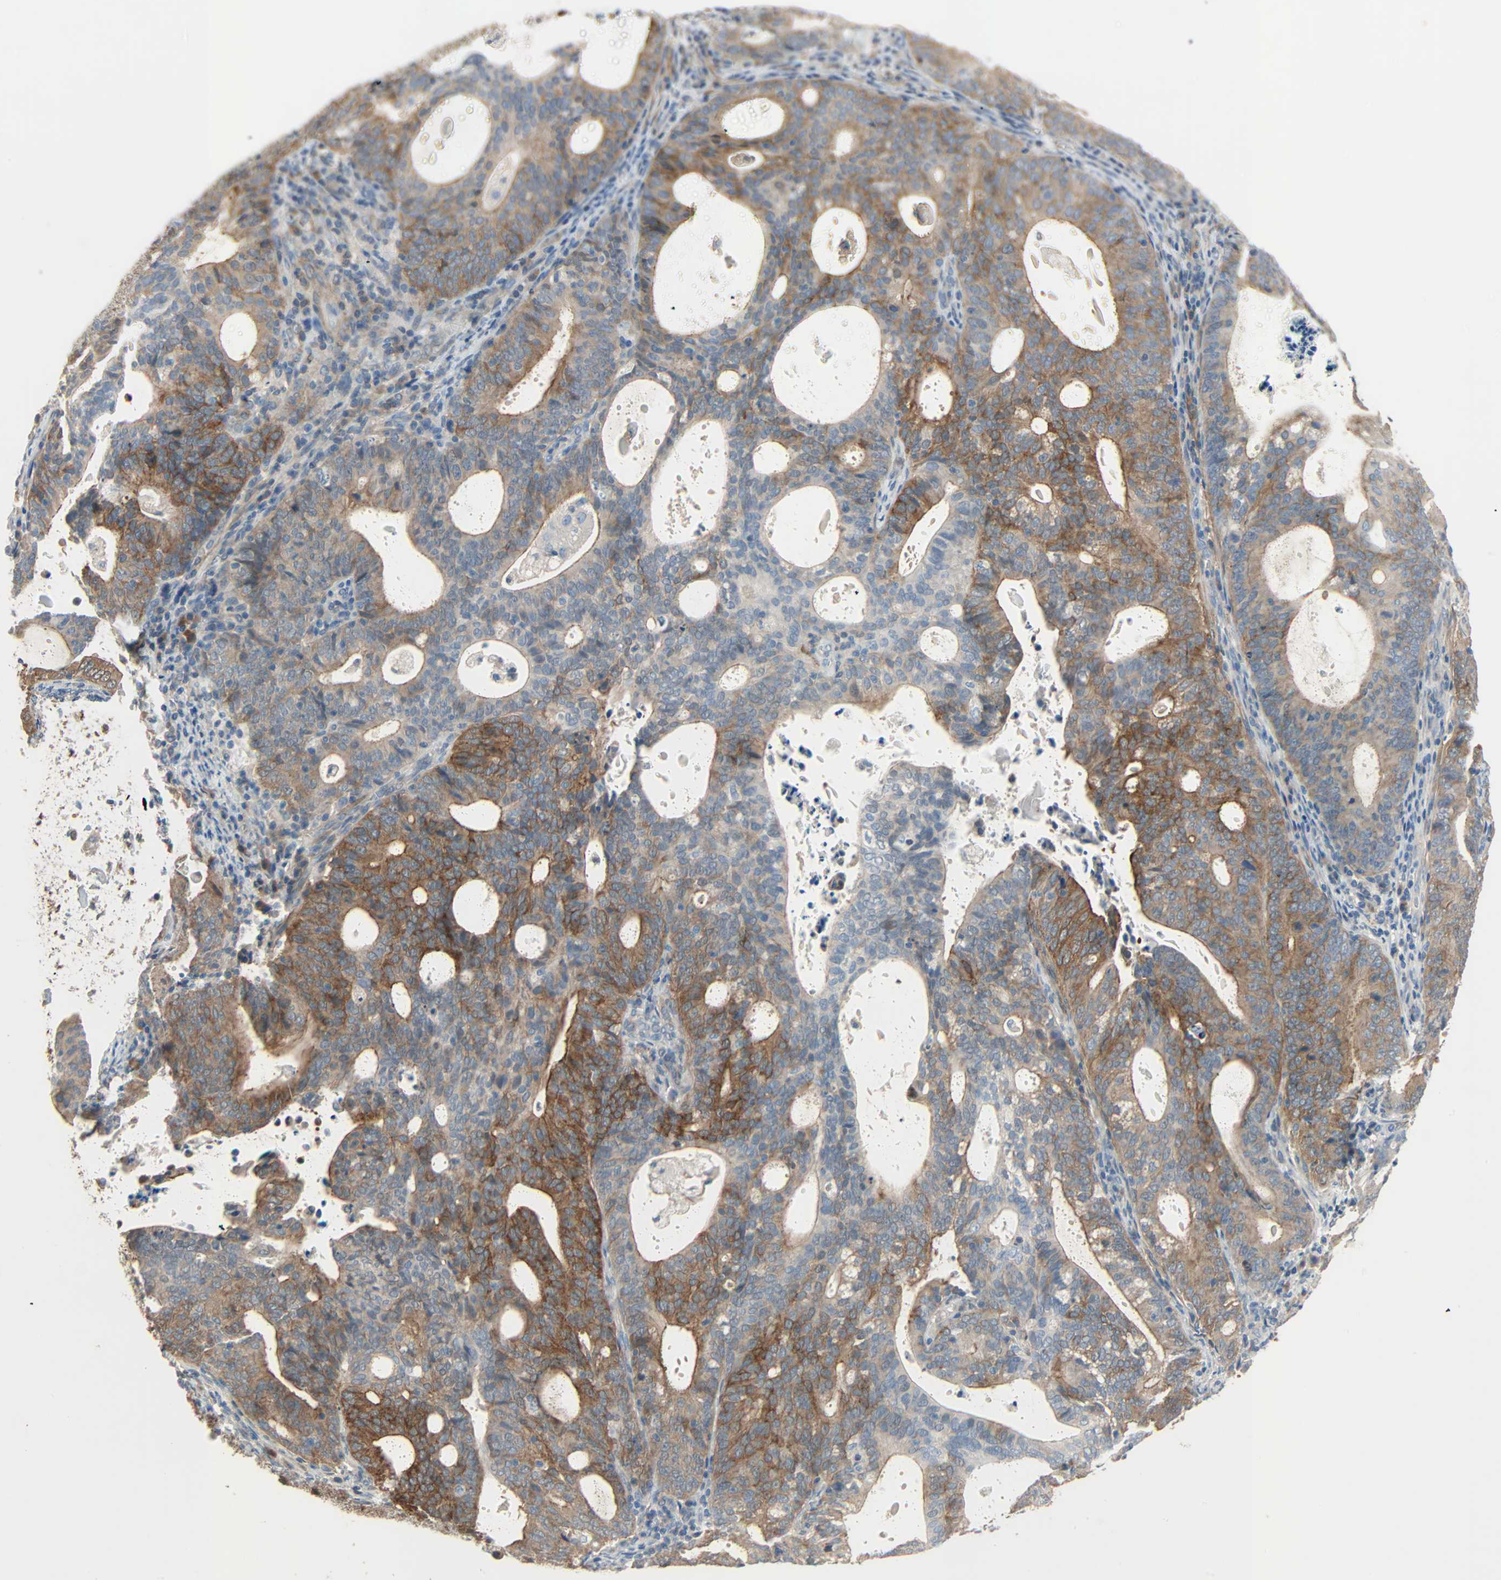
{"staining": {"intensity": "strong", "quantity": ">75%", "location": "cytoplasmic/membranous"}, "tissue": "endometrial cancer", "cell_type": "Tumor cells", "image_type": "cancer", "snomed": [{"axis": "morphology", "description": "Adenocarcinoma, NOS"}, {"axis": "topography", "description": "Uterus"}], "caption": "IHC (DAB (3,3'-diaminobenzidine)) staining of endometrial adenocarcinoma demonstrates strong cytoplasmic/membranous protein positivity in approximately >75% of tumor cells. (DAB IHC, brown staining for protein, blue staining for nuclei).", "gene": "TNFRSF12A", "patient": {"sex": "female", "age": 83}}